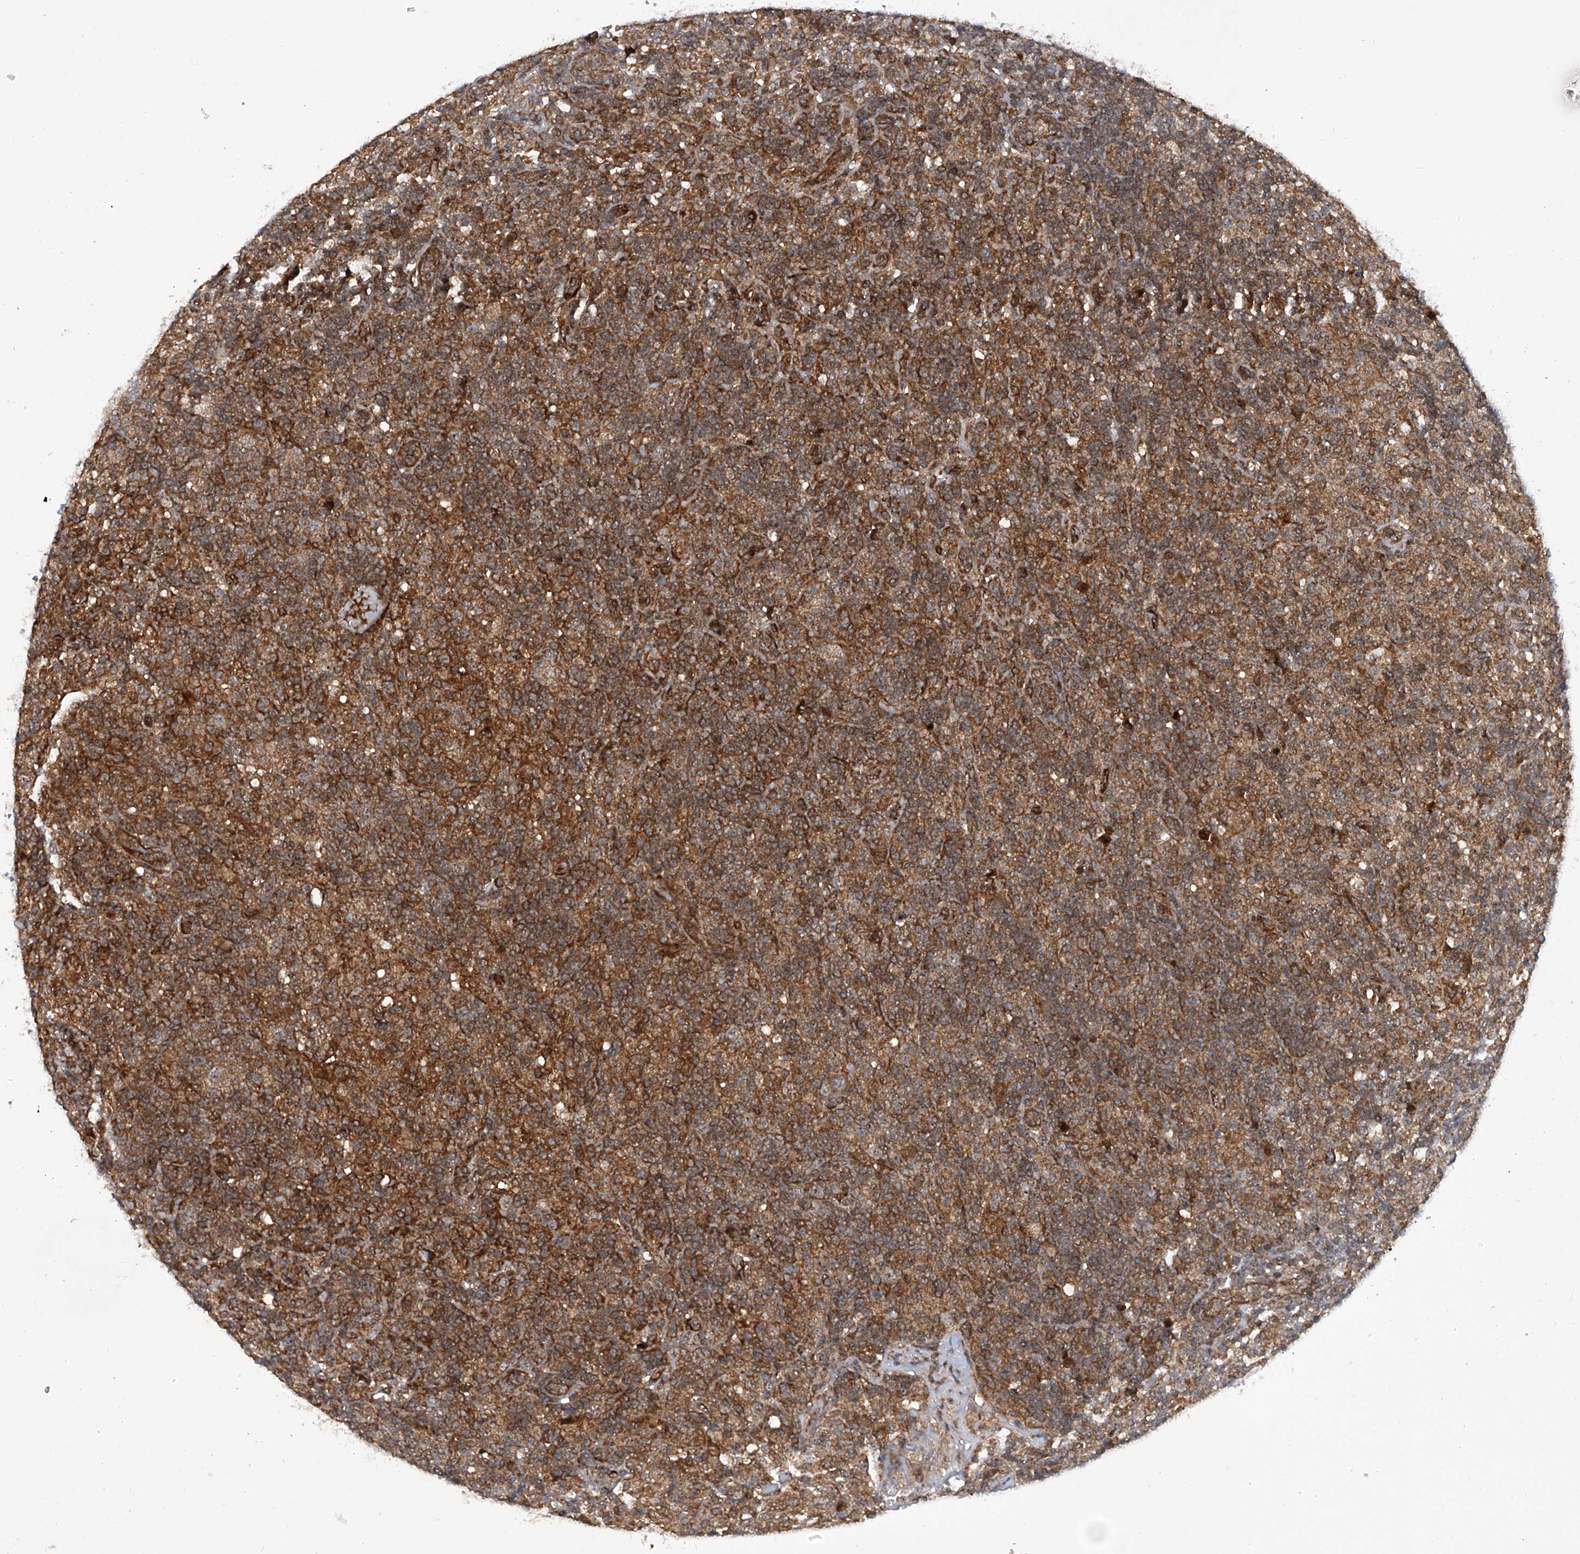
{"staining": {"intensity": "moderate", "quantity": ">75%", "location": "cytoplasmic/membranous"}, "tissue": "lymphoma", "cell_type": "Tumor cells", "image_type": "cancer", "snomed": [{"axis": "morphology", "description": "Hodgkin's disease, NOS"}, {"axis": "topography", "description": "Lymph node"}], "caption": "Immunohistochemistry (IHC) (DAB (3,3'-diaminobenzidine)) staining of human lymphoma demonstrates moderate cytoplasmic/membranous protein positivity in approximately >75% of tumor cells. The protein of interest is shown in brown color, while the nuclei are stained blue.", "gene": "CISH", "patient": {"sex": "male", "age": 70}}